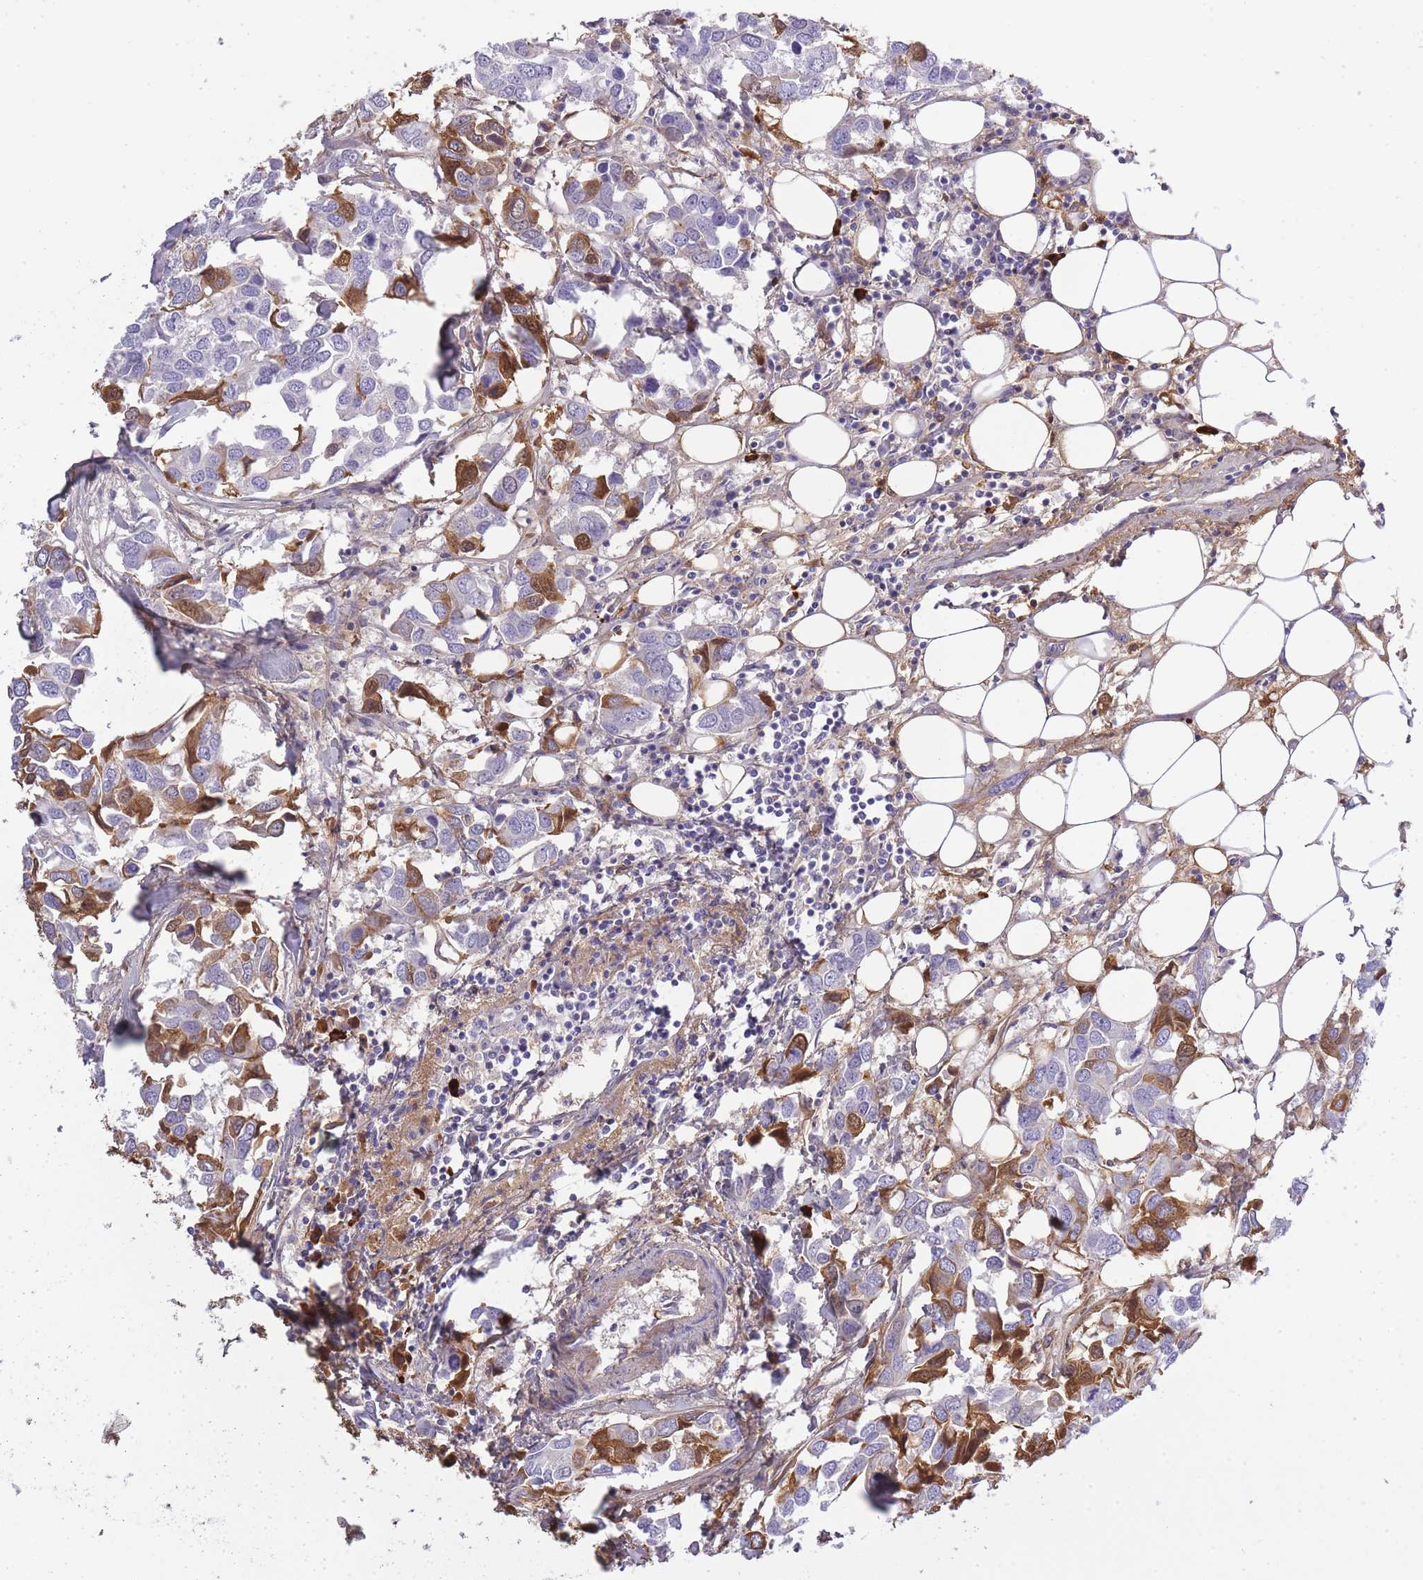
{"staining": {"intensity": "strong", "quantity": "25%-75%", "location": "cytoplasmic/membranous"}, "tissue": "breast cancer", "cell_type": "Tumor cells", "image_type": "cancer", "snomed": [{"axis": "morphology", "description": "Duct carcinoma"}, {"axis": "topography", "description": "Breast"}], "caption": "There is high levels of strong cytoplasmic/membranous staining in tumor cells of infiltrating ductal carcinoma (breast), as demonstrated by immunohistochemical staining (brown color).", "gene": "IGKV1D-42", "patient": {"sex": "female", "age": 83}}